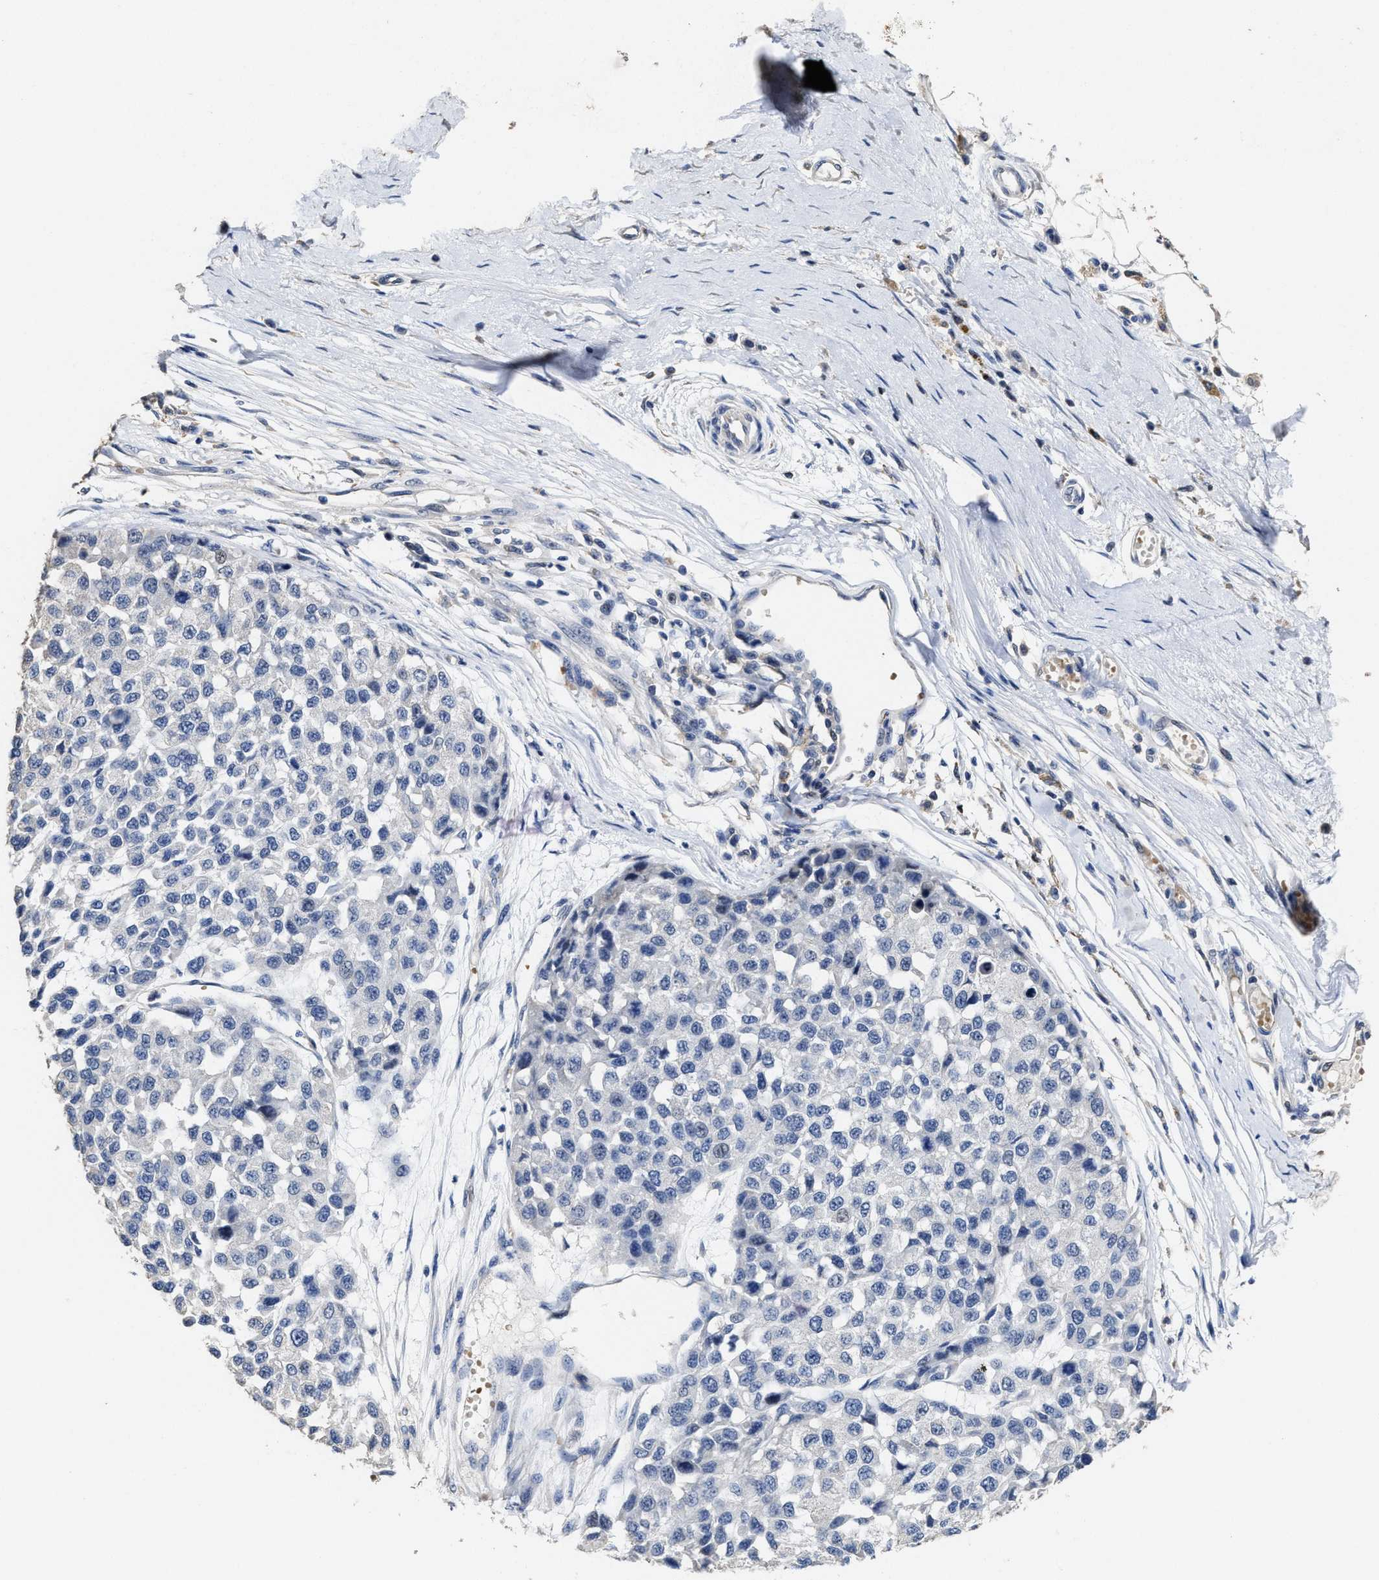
{"staining": {"intensity": "negative", "quantity": "none", "location": "none"}, "tissue": "melanoma", "cell_type": "Tumor cells", "image_type": "cancer", "snomed": [{"axis": "morphology", "description": "Malignant melanoma, NOS"}, {"axis": "topography", "description": "Skin"}], "caption": "An immunohistochemistry (IHC) photomicrograph of malignant melanoma is shown. There is no staining in tumor cells of malignant melanoma. Nuclei are stained in blue.", "gene": "ZFAT", "patient": {"sex": "male", "age": 62}}